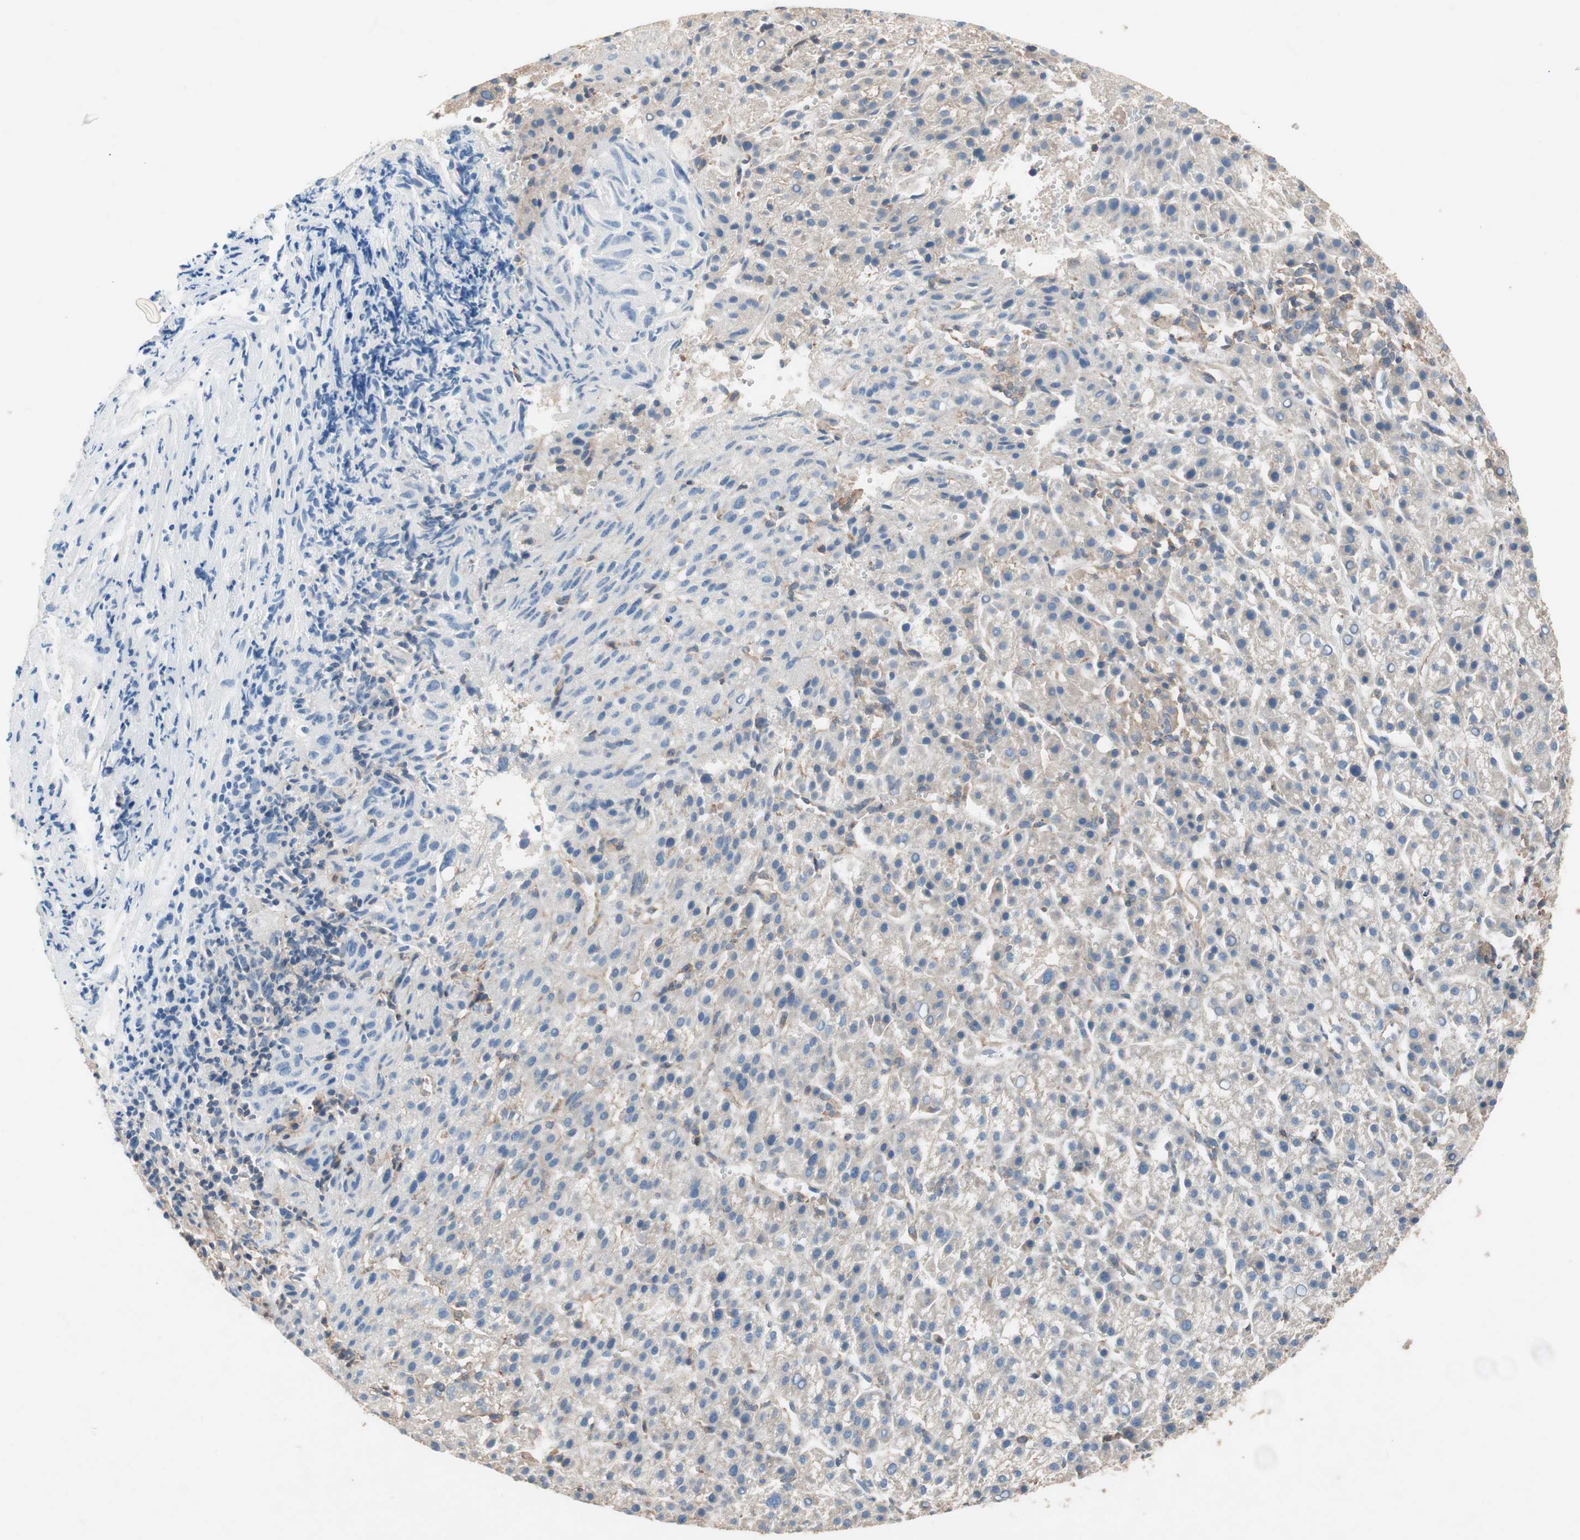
{"staining": {"intensity": "weak", "quantity": ">75%", "location": "cytoplasmic/membranous"}, "tissue": "liver cancer", "cell_type": "Tumor cells", "image_type": "cancer", "snomed": [{"axis": "morphology", "description": "Carcinoma, Hepatocellular, NOS"}, {"axis": "topography", "description": "Liver"}], "caption": "This is an image of immunohistochemistry (IHC) staining of liver cancer, which shows weak staining in the cytoplasmic/membranous of tumor cells.", "gene": "GART", "patient": {"sex": "female", "age": 58}}